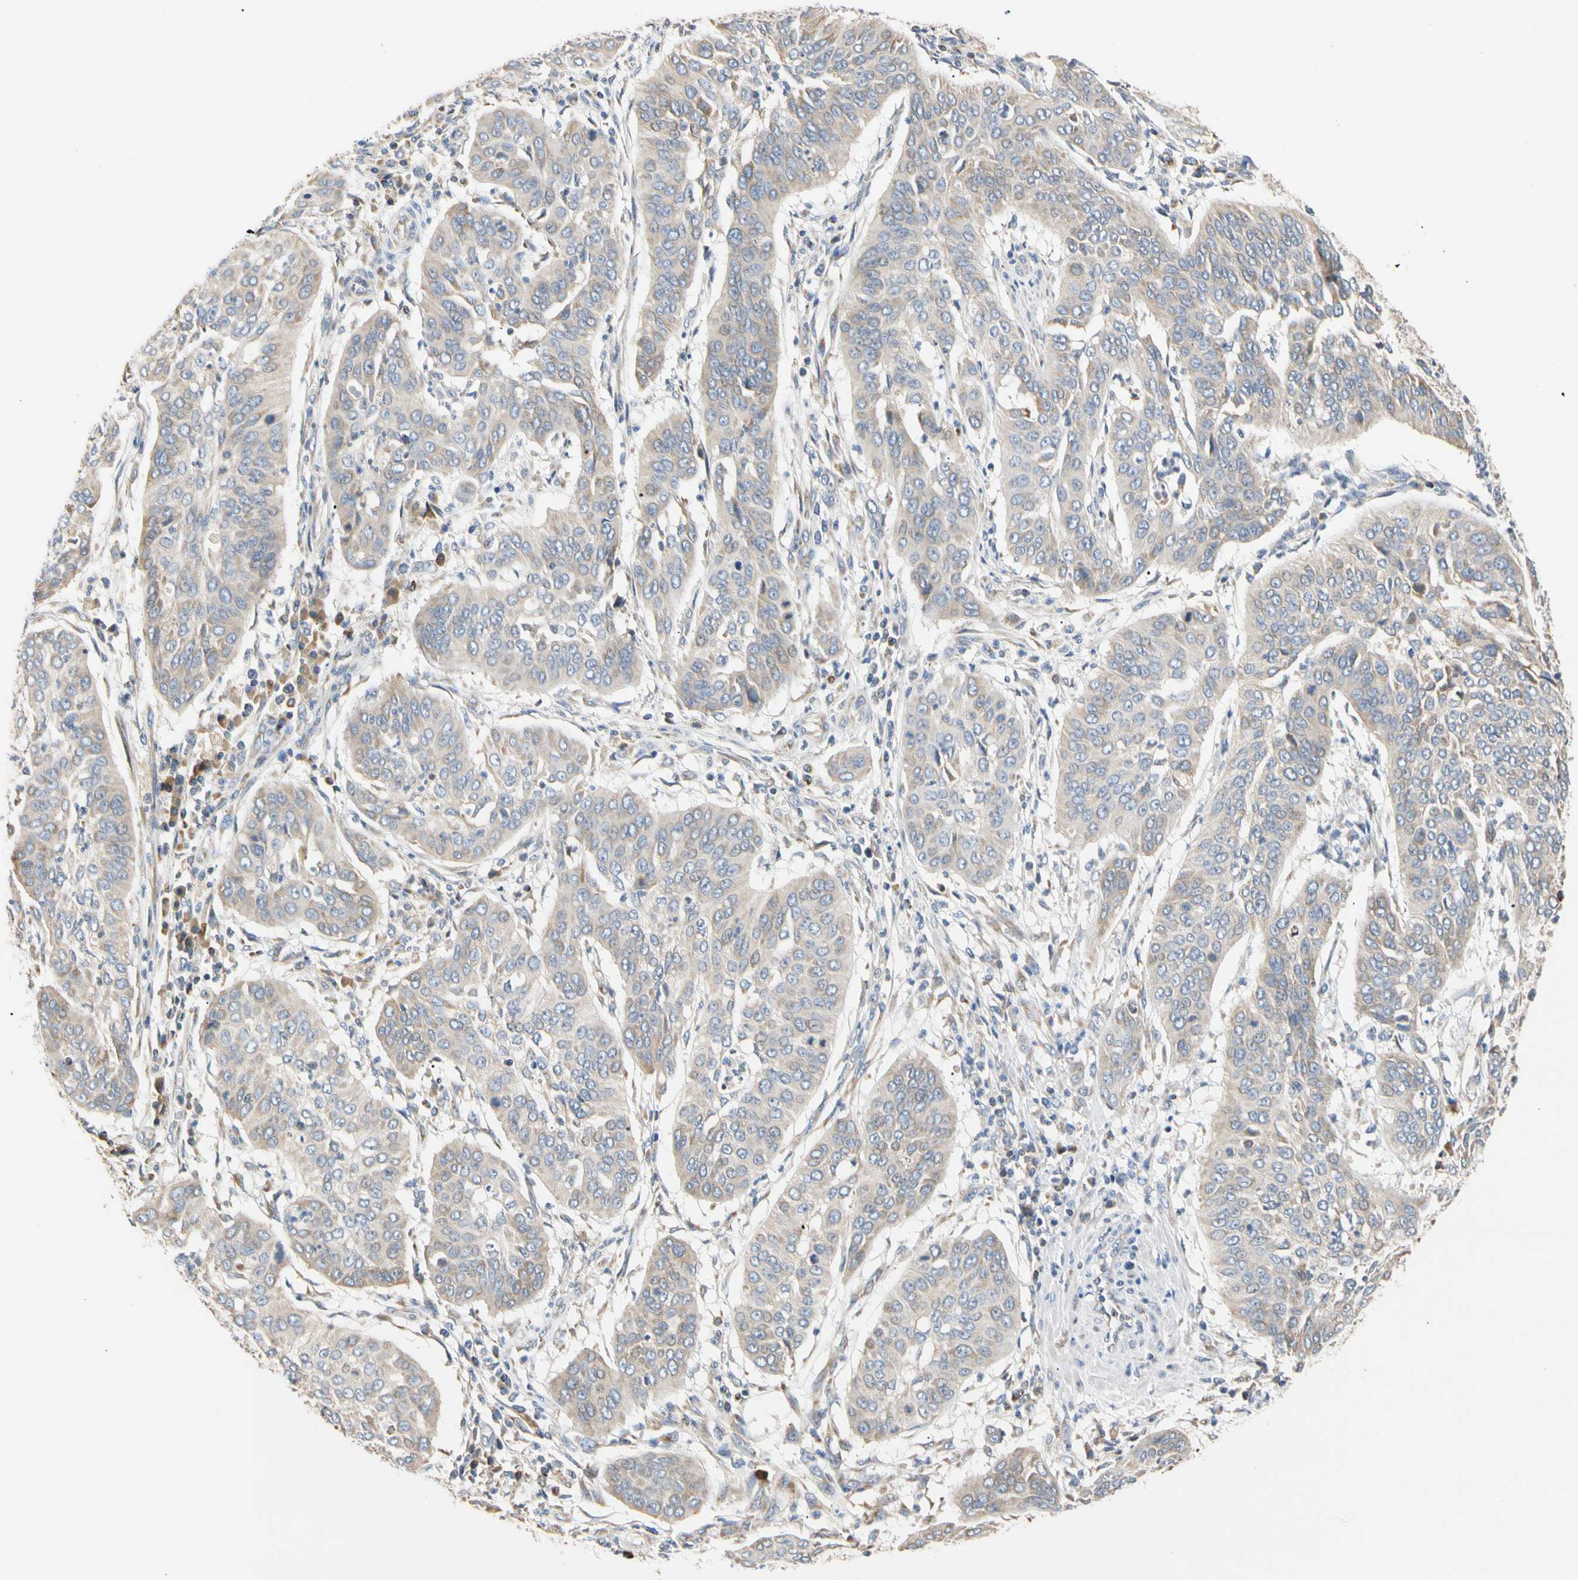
{"staining": {"intensity": "weak", "quantity": "<25%", "location": "cytoplasmic/membranous"}, "tissue": "cervical cancer", "cell_type": "Tumor cells", "image_type": "cancer", "snomed": [{"axis": "morphology", "description": "Normal tissue, NOS"}, {"axis": "morphology", "description": "Squamous cell carcinoma, NOS"}, {"axis": "topography", "description": "Cervix"}], "caption": "Human cervical cancer (squamous cell carcinoma) stained for a protein using IHC displays no staining in tumor cells.", "gene": "PLGRKT", "patient": {"sex": "female", "age": 39}}